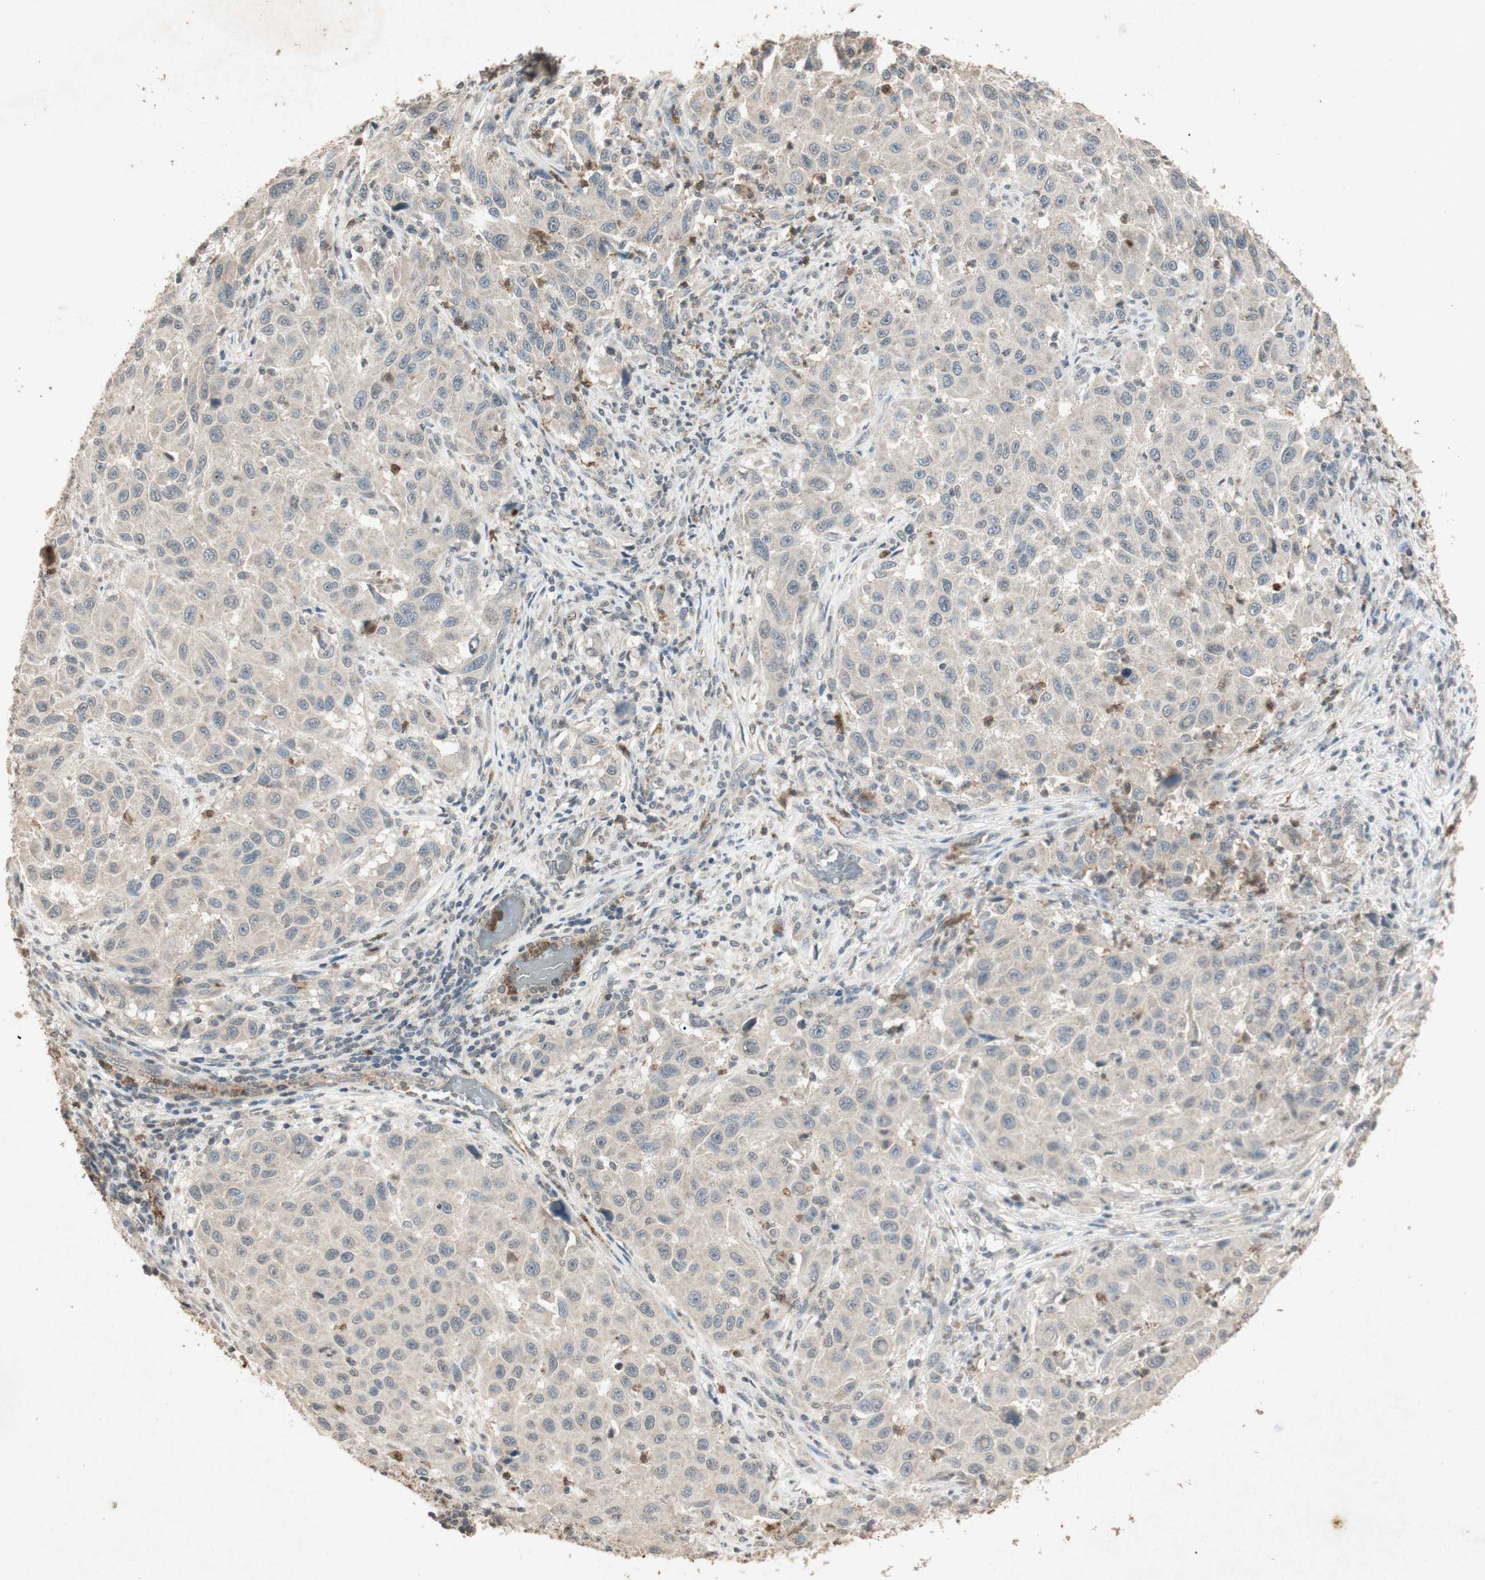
{"staining": {"intensity": "weak", "quantity": ">75%", "location": "cytoplasmic/membranous"}, "tissue": "melanoma", "cell_type": "Tumor cells", "image_type": "cancer", "snomed": [{"axis": "morphology", "description": "Malignant melanoma, Metastatic site"}, {"axis": "topography", "description": "Lymph node"}], "caption": "Malignant melanoma (metastatic site) stained for a protein reveals weak cytoplasmic/membranous positivity in tumor cells. The protein is stained brown, and the nuclei are stained in blue (DAB IHC with brightfield microscopy, high magnification).", "gene": "MSRB1", "patient": {"sex": "male", "age": 61}}